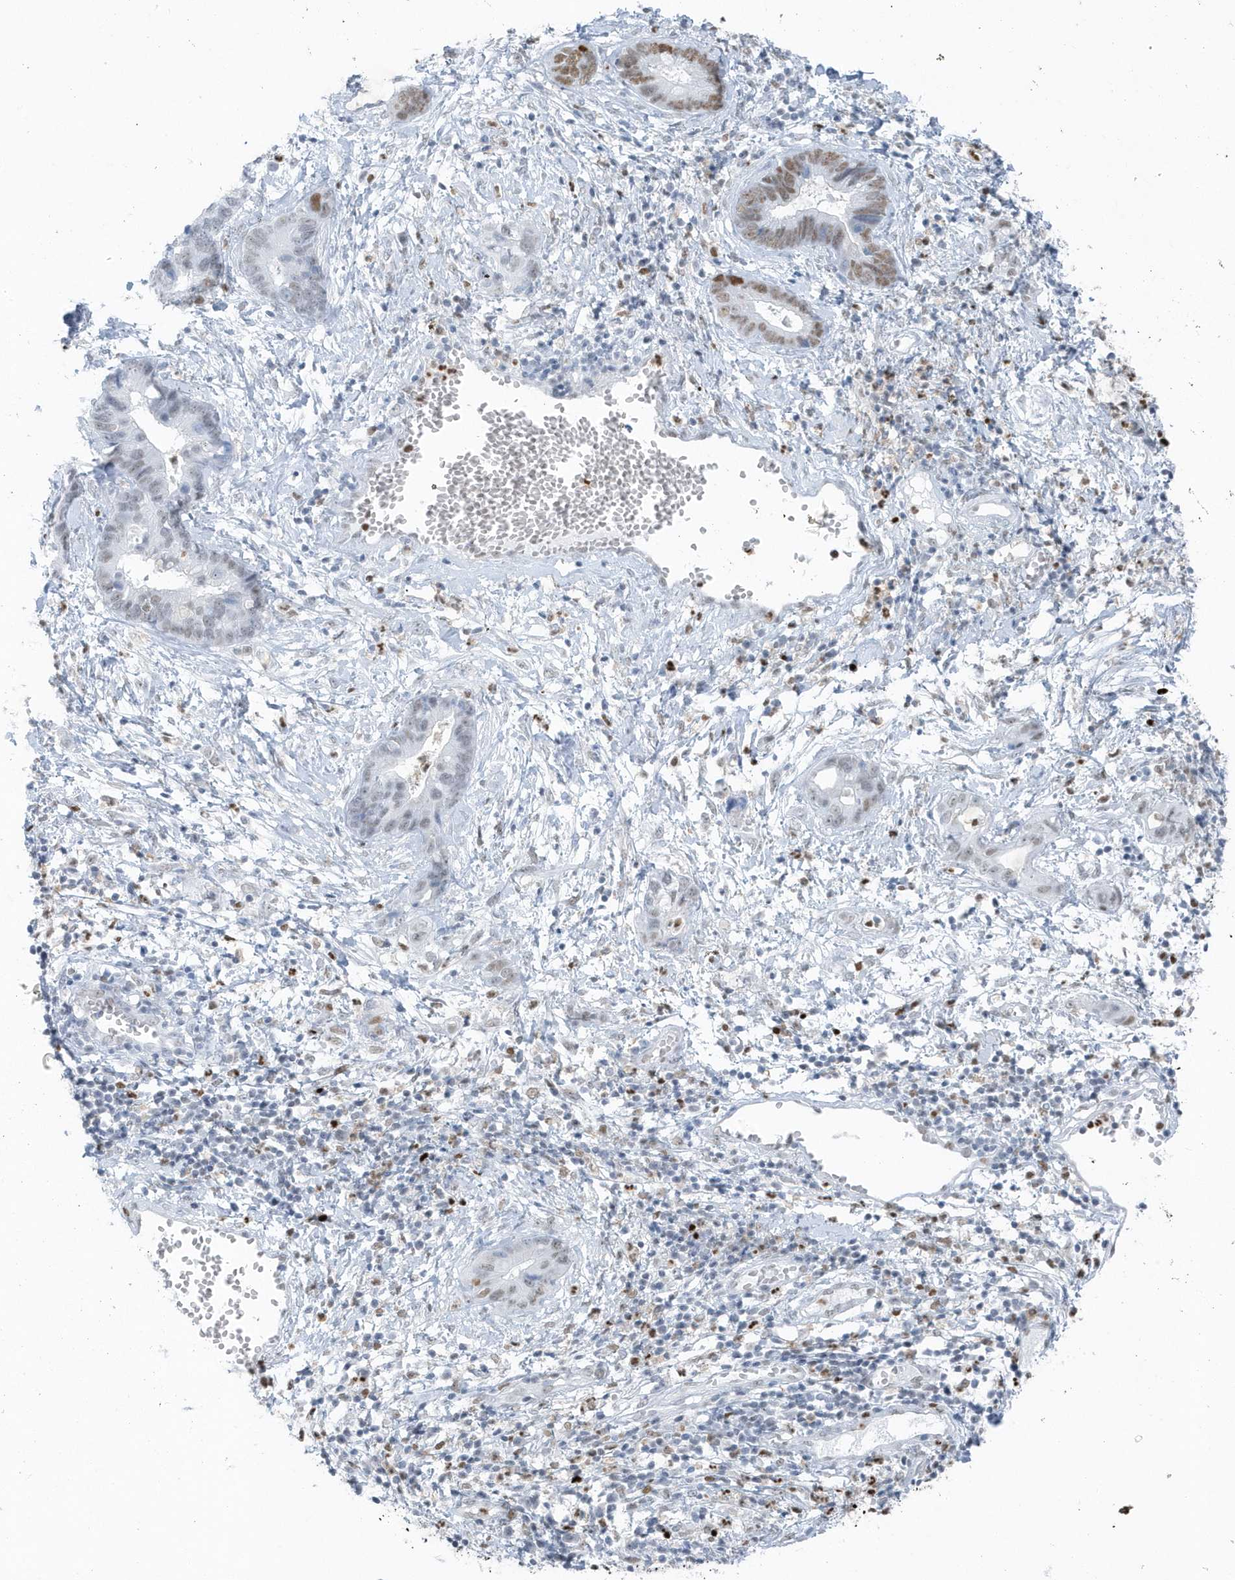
{"staining": {"intensity": "moderate", "quantity": "<25%", "location": "nuclear"}, "tissue": "cervical cancer", "cell_type": "Tumor cells", "image_type": "cancer", "snomed": [{"axis": "morphology", "description": "Adenocarcinoma, NOS"}, {"axis": "topography", "description": "Cervix"}], "caption": "Immunohistochemical staining of human adenocarcinoma (cervical) demonstrates low levels of moderate nuclear staining in about <25% of tumor cells. (DAB IHC, brown staining for protein, blue staining for nuclei).", "gene": "SMIM34", "patient": {"sex": "female", "age": 44}}